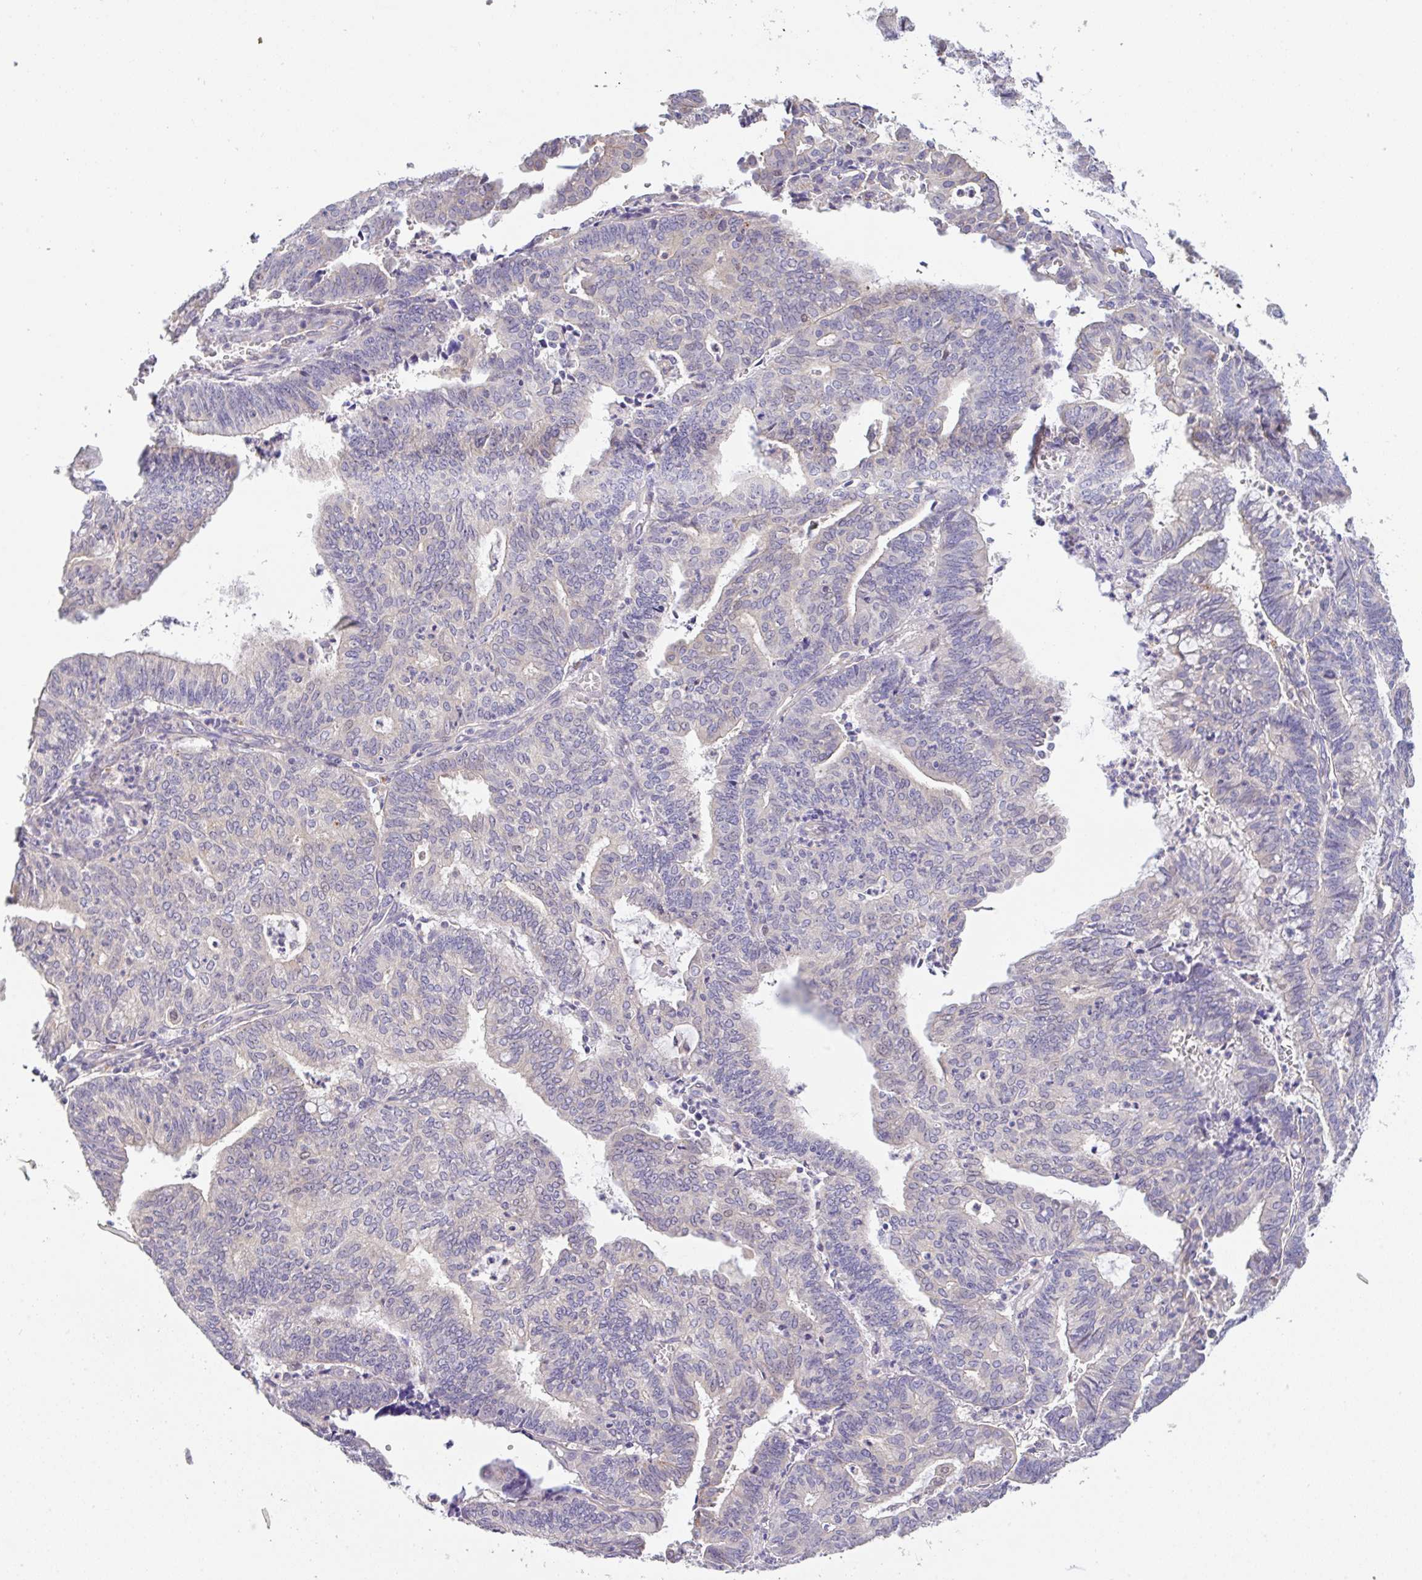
{"staining": {"intensity": "negative", "quantity": "none", "location": "none"}, "tissue": "endometrial cancer", "cell_type": "Tumor cells", "image_type": "cancer", "snomed": [{"axis": "morphology", "description": "Adenocarcinoma, NOS"}, {"axis": "topography", "description": "Endometrium"}], "caption": "The photomicrograph demonstrates no staining of tumor cells in endometrial cancer.", "gene": "EPN3", "patient": {"sex": "female", "age": 61}}